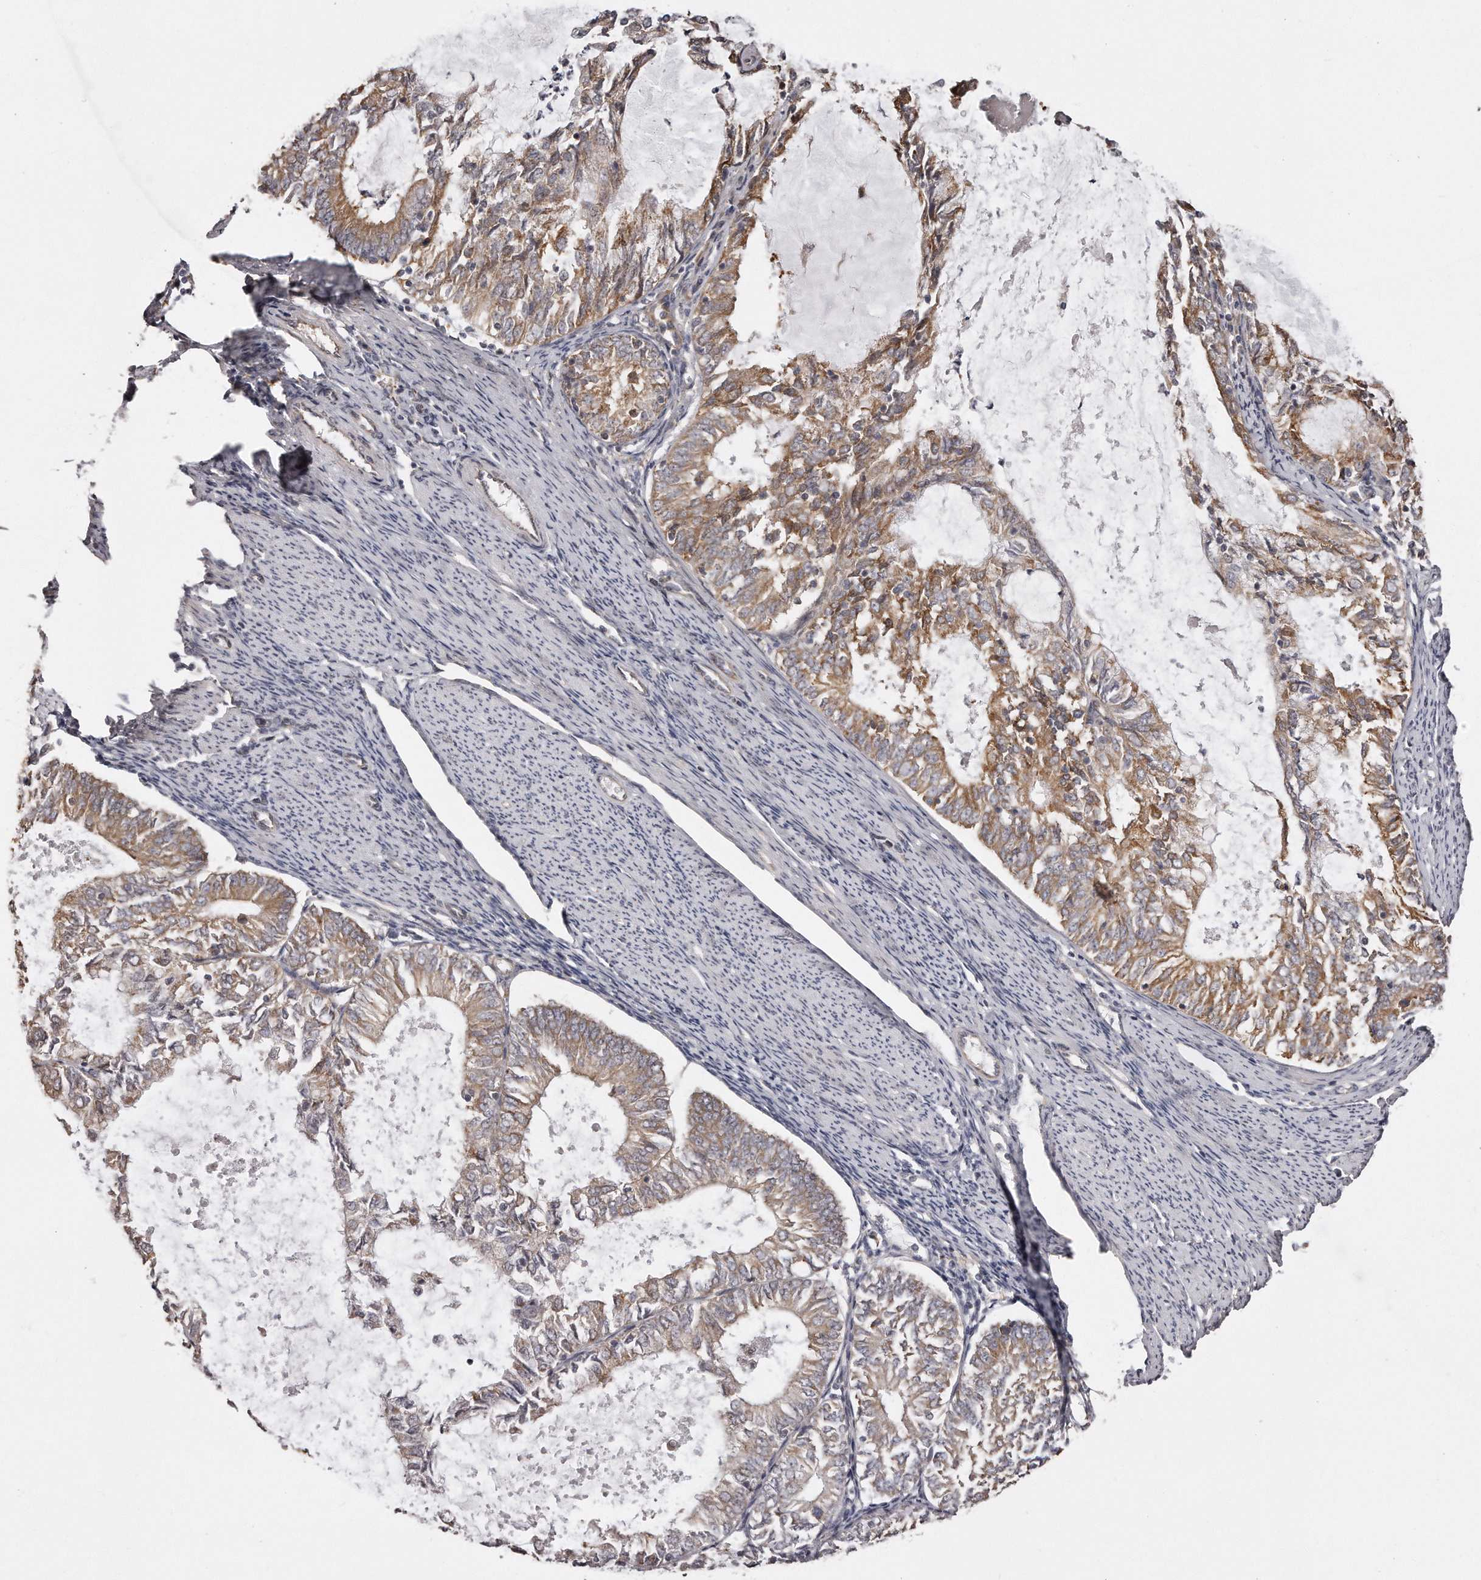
{"staining": {"intensity": "moderate", "quantity": ">75%", "location": "cytoplasmic/membranous"}, "tissue": "endometrial cancer", "cell_type": "Tumor cells", "image_type": "cancer", "snomed": [{"axis": "morphology", "description": "Adenocarcinoma, NOS"}, {"axis": "topography", "description": "Endometrium"}], "caption": "The micrograph displays immunohistochemical staining of endometrial adenocarcinoma. There is moderate cytoplasmic/membranous expression is appreciated in about >75% of tumor cells.", "gene": "TRAPPC14", "patient": {"sex": "female", "age": 57}}